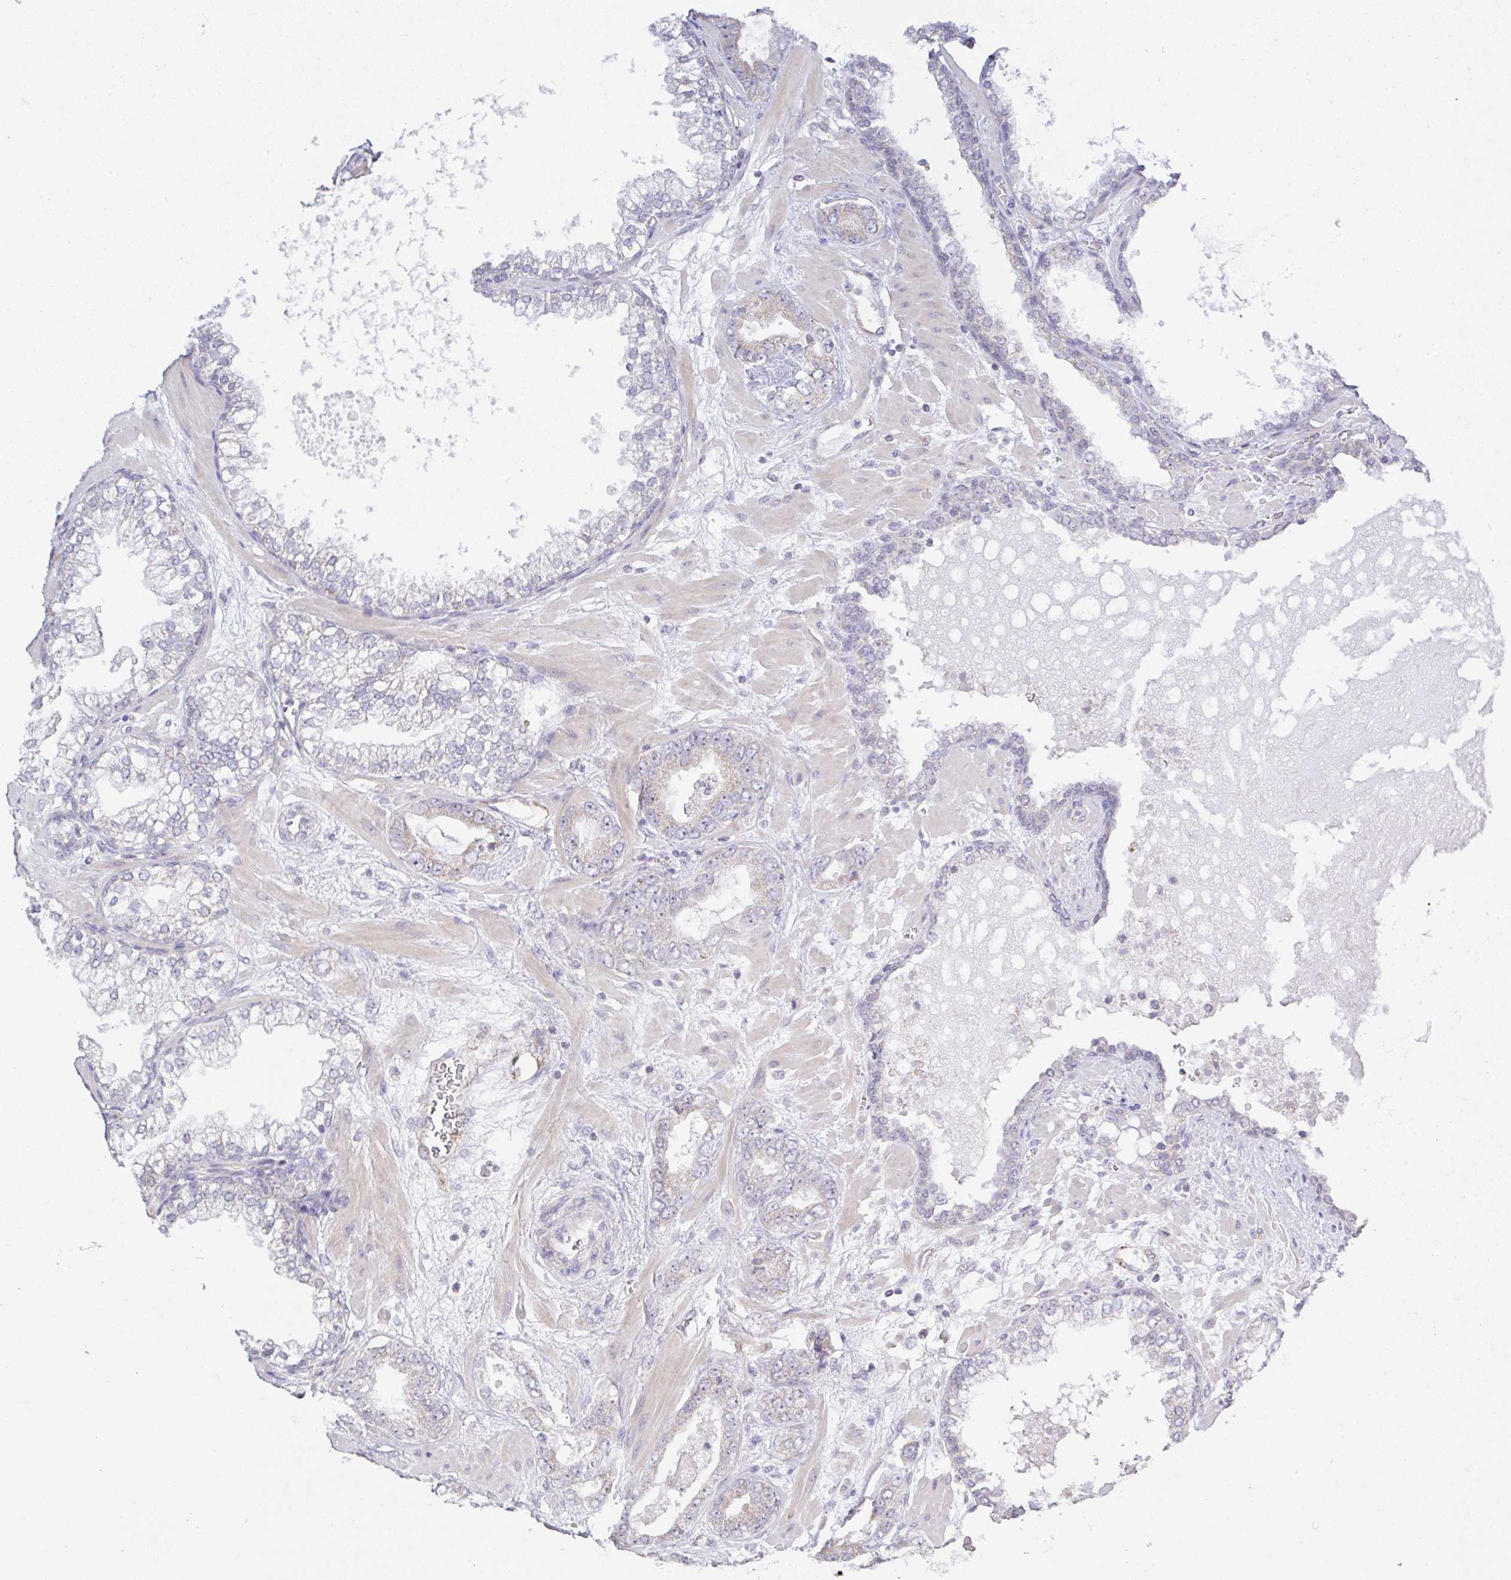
{"staining": {"intensity": "weak", "quantity": "<25%", "location": "cytoplasmic/membranous"}, "tissue": "prostate cancer", "cell_type": "Tumor cells", "image_type": "cancer", "snomed": [{"axis": "morphology", "description": "Adenocarcinoma, Low grade"}, {"axis": "topography", "description": "Prostate"}], "caption": "An image of prostate cancer stained for a protein displays no brown staining in tumor cells.", "gene": "PLCD4", "patient": {"sex": "male", "age": 62}}